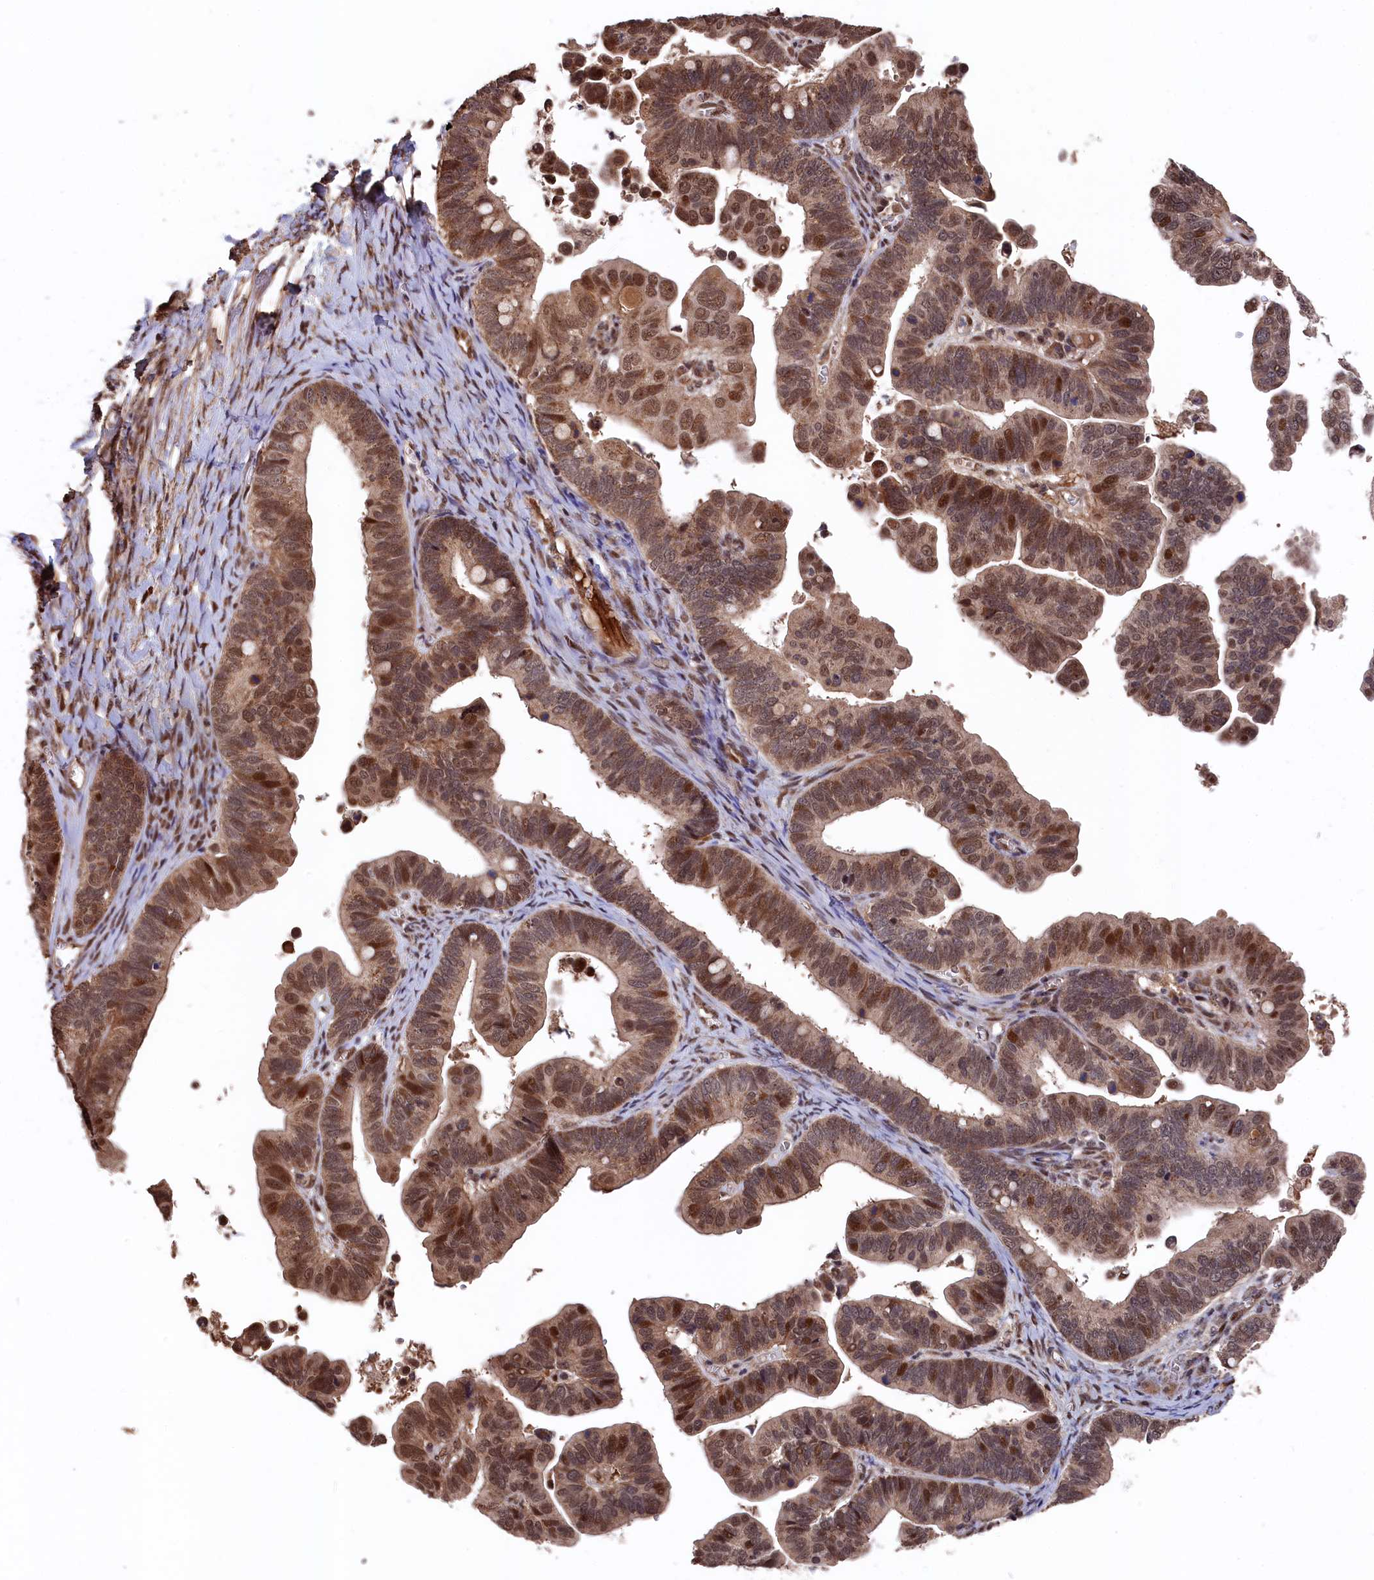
{"staining": {"intensity": "moderate", "quantity": ">75%", "location": "cytoplasmic/membranous,nuclear"}, "tissue": "ovarian cancer", "cell_type": "Tumor cells", "image_type": "cancer", "snomed": [{"axis": "morphology", "description": "Cystadenocarcinoma, serous, NOS"}, {"axis": "topography", "description": "Ovary"}], "caption": "An immunohistochemistry (IHC) histopathology image of neoplastic tissue is shown. Protein staining in brown highlights moderate cytoplasmic/membranous and nuclear positivity in ovarian serous cystadenocarcinoma within tumor cells.", "gene": "CLPX", "patient": {"sex": "female", "age": 56}}